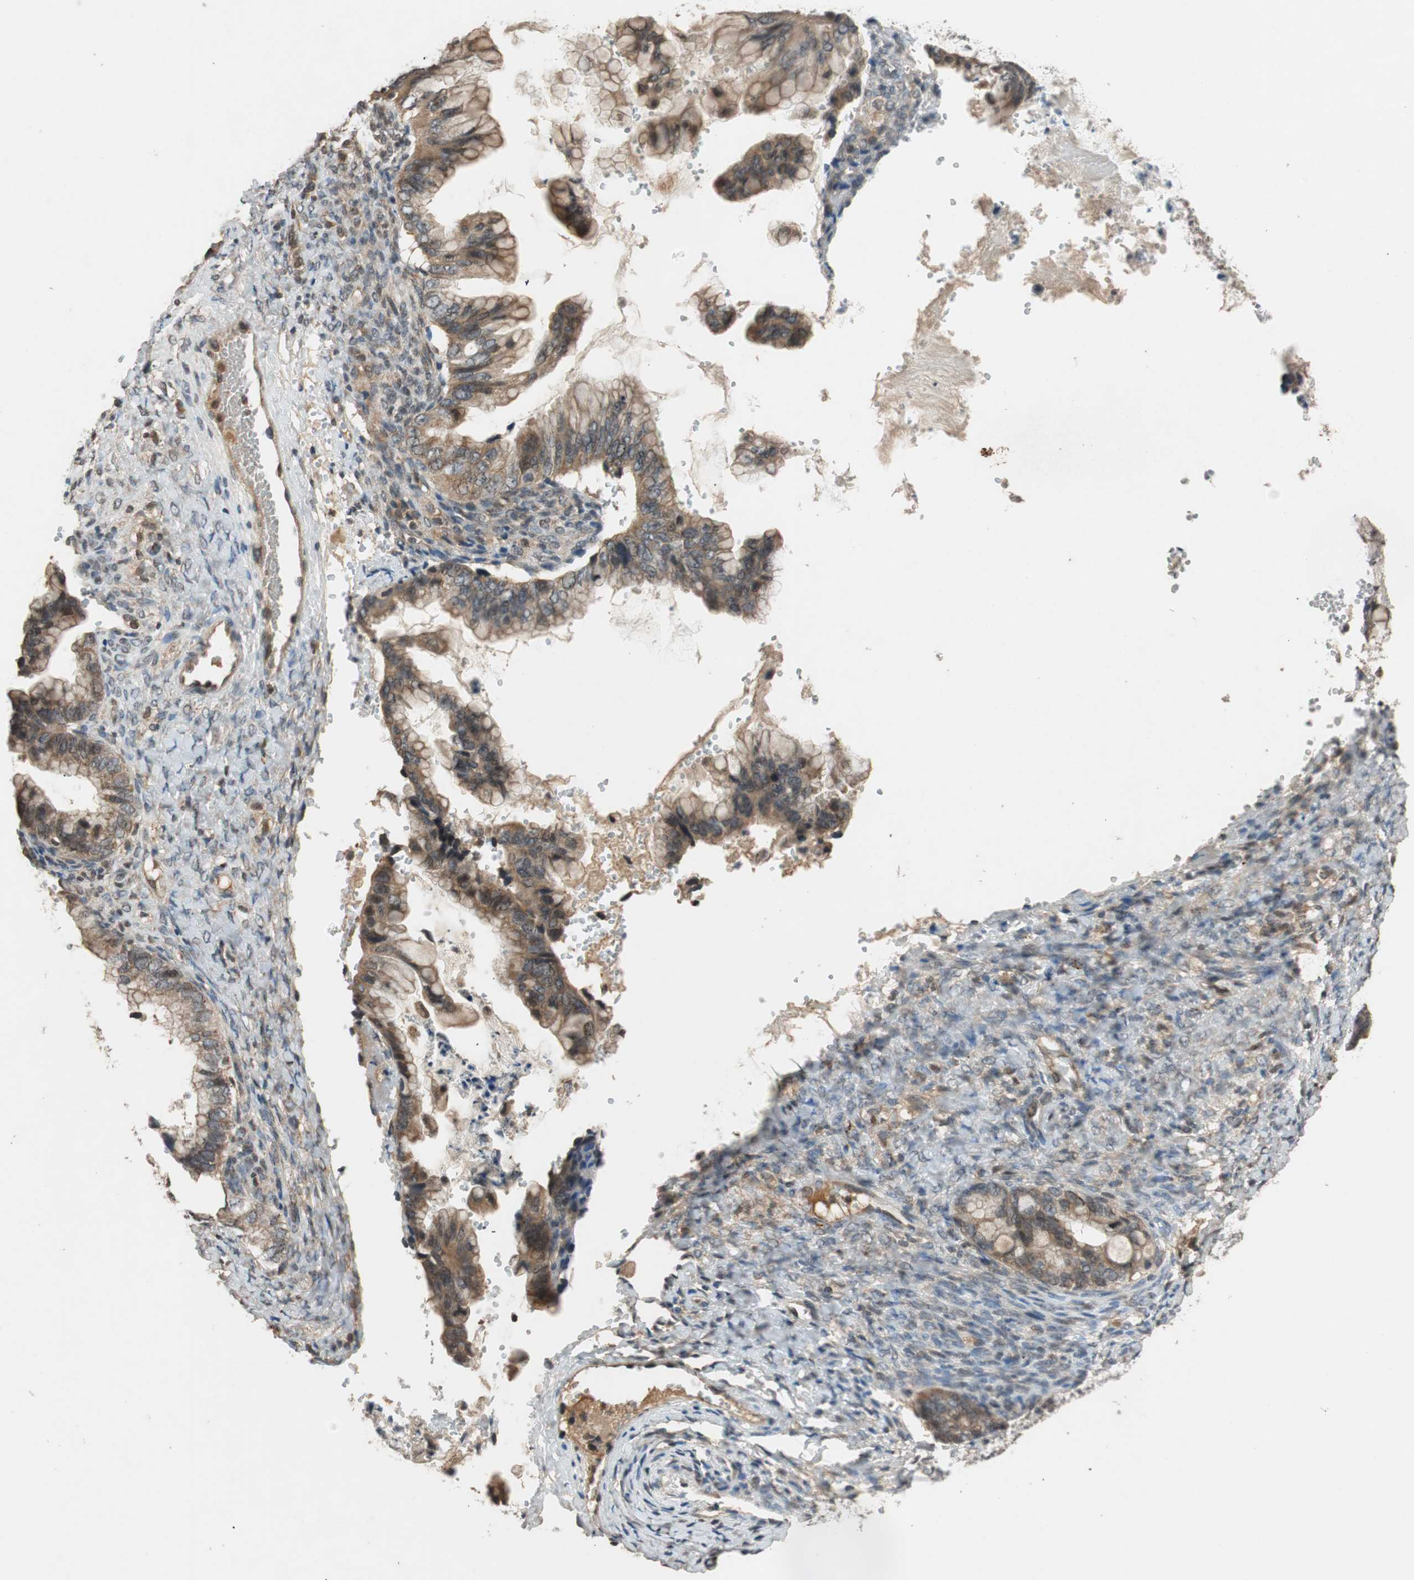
{"staining": {"intensity": "moderate", "quantity": ">75%", "location": "cytoplasmic/membranous"}, "tissue": "ovarian cancer", "cell_type": "Tumor cells", "image_type": "cancer", "snomed": [{"axis": "morphology", "description": "Cystadenocarcinoma, mucinous, NOS"}, {"axis": "topography", "description": "Ovary"}], "caption": "An IHC photomicrograph of neoplastic tissue is shown. Protein staining in brown highlights moderate cytoplasmic/membranous positivity in ovarian cancer (mucinous cystadenocarcinoma) within tumor cells.", "gene": "GLB1", "patient": {"sex": "female", "age": 36}}